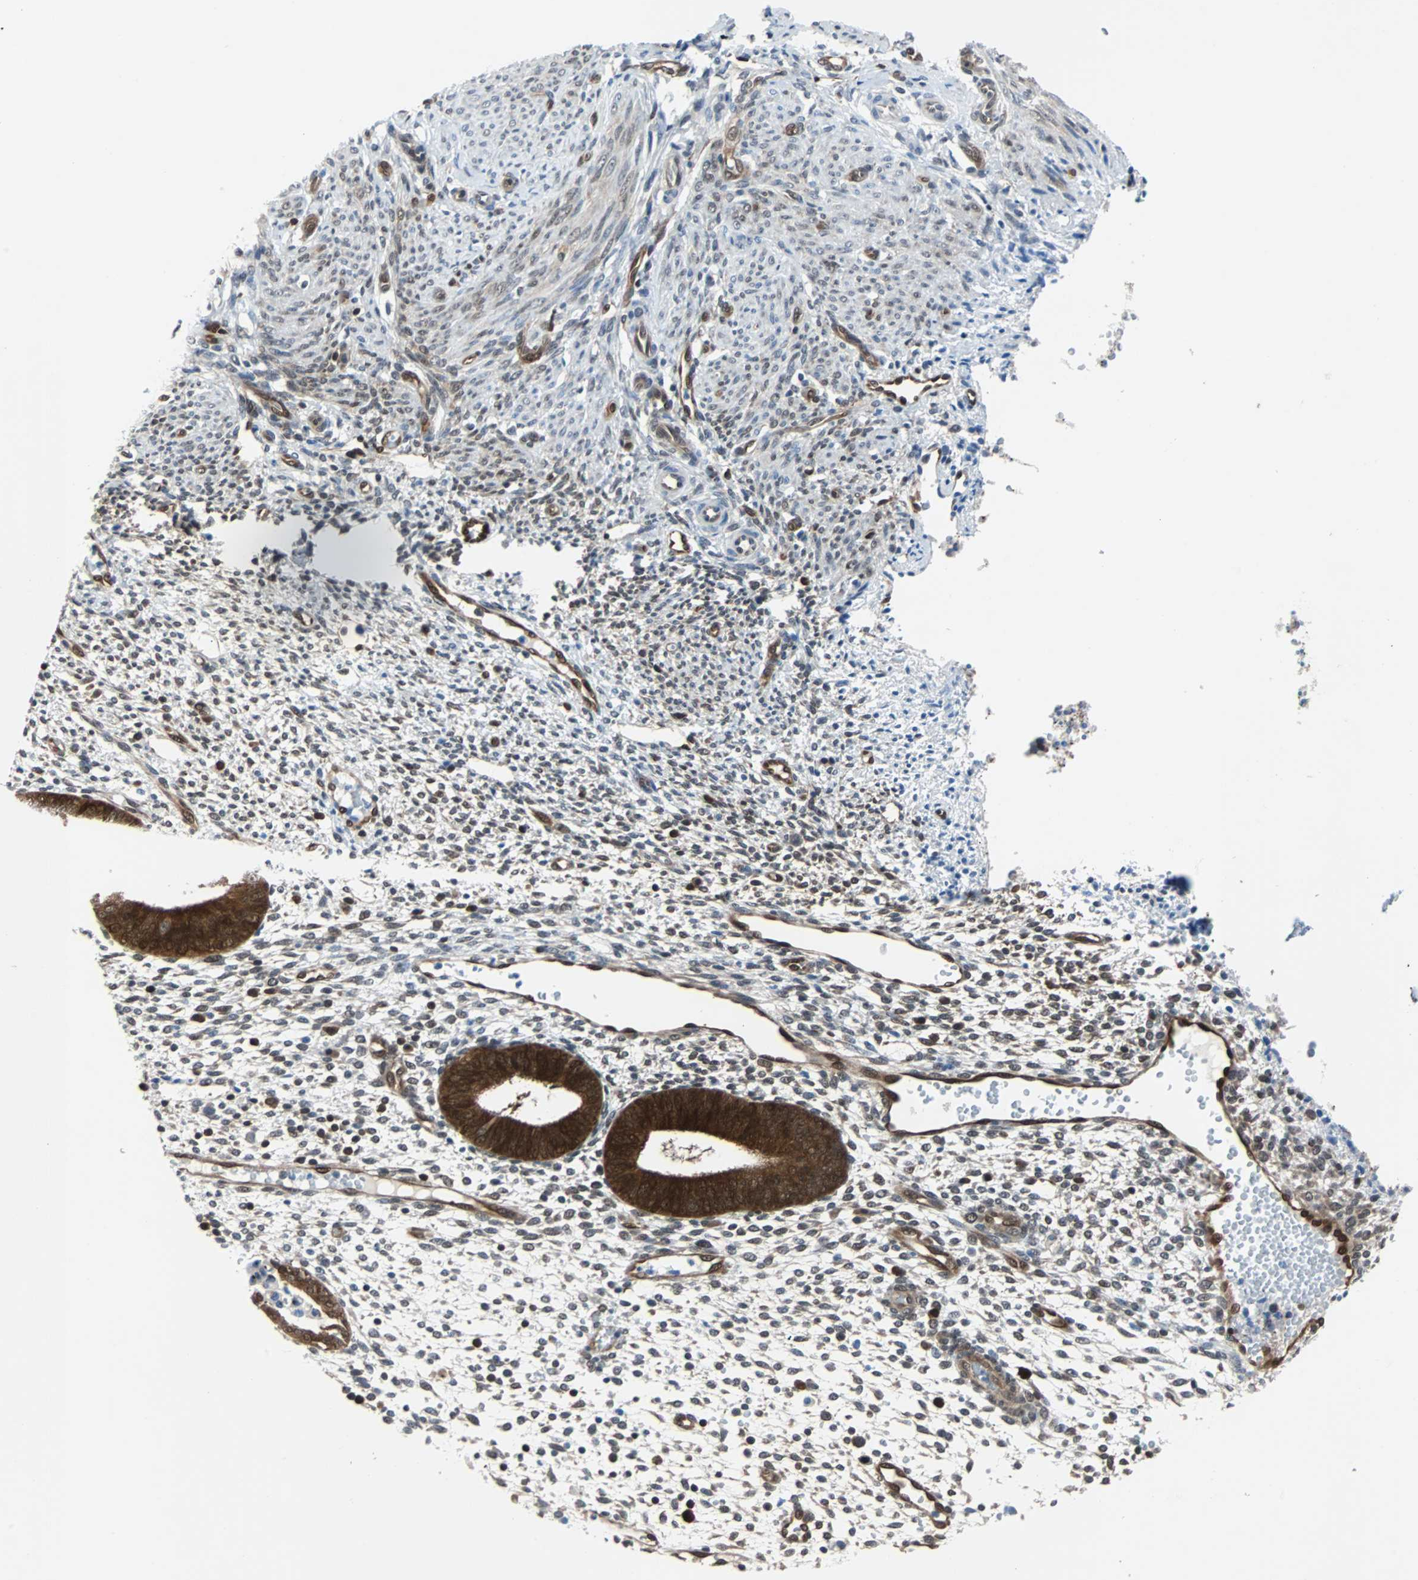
{"staining": {"intensity": "moderate", "quantity": "25%-75%", "location": "nuclear"}, "tissue": "endometrium", "cell_type": "Cells in endometrial stroma", "image_type": "normal", "snomed": [{"axis": "morphology", "description": "Normal tissue, NOS"}, {"axis": "topography", "description": "Endometrium"}], "caption": "Cells in endometrial stroma show medium levels of moderate nuclear staining in approximately 25%-75% of cells in benign human endometrium.", "gene": "MAP2K6", "patient": {"sex": "female", "age": 35}}